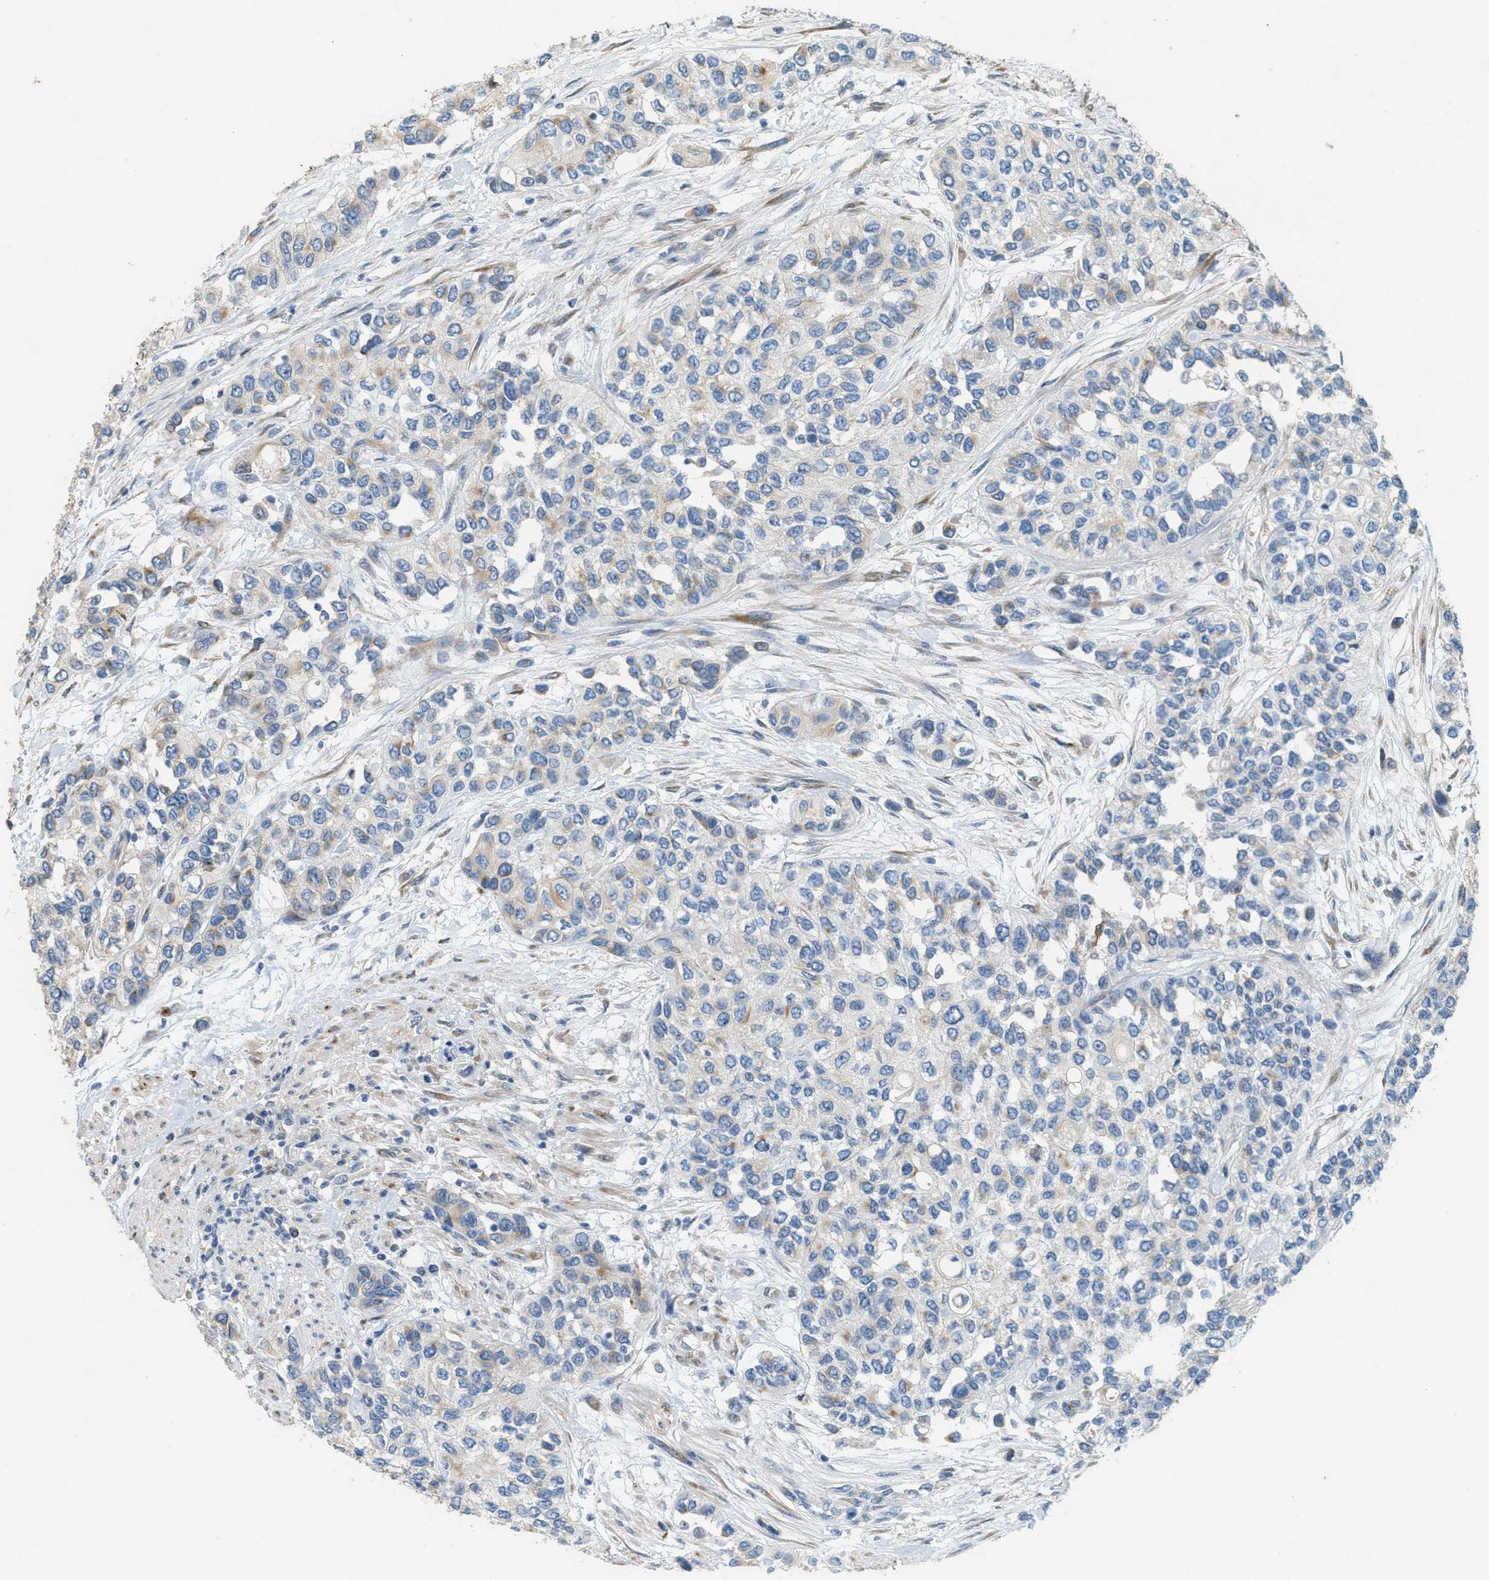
{"staining": {"intensity": "negative", "quantity": "none", "location": "none"}, "tissue": "urothelial cancer", "cell_type": "Tumor cells", "image_type": "cancer", "snomed": [{"axis": "morphology", "description": "Urothelial carcinoma, High grade"}, {"axis": "topography", "description": "Urinary bladder"}], "caption": "Urothelial carcinoma (high-grade) stained for a protein using immunohistochemistry (IHC) reveals no expression tumor cells.", "gene": "ADCY5", "patient": {"sex": "female", "age": 56}}